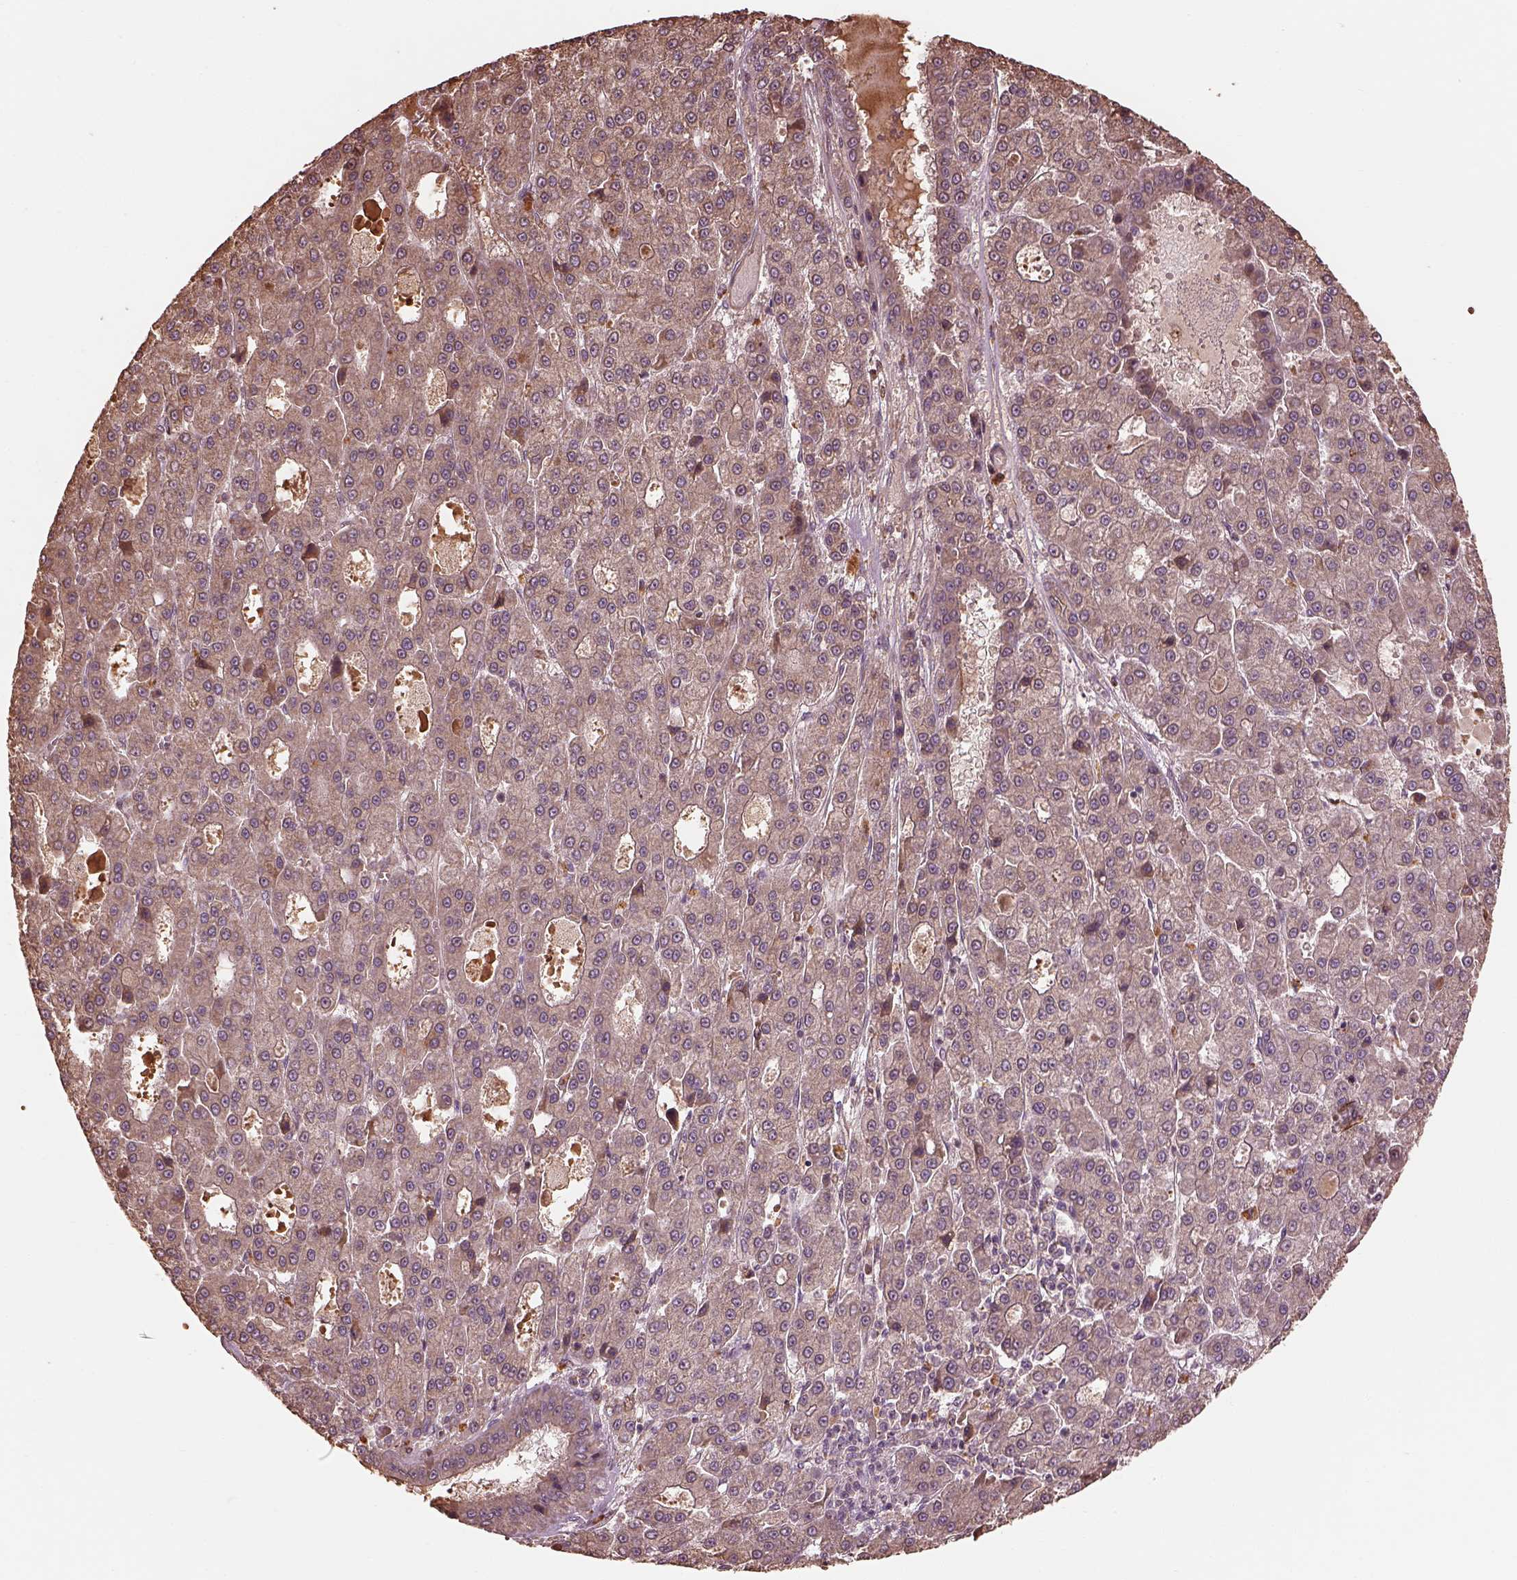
{"staining": {"intensity": "weak", "quantity": ">75%", "location": "cytoplasmic/membranous"}, "tissue": "liver cancer", "cell_type": "Tumor cells", "image_type": "cancer", "snomed": [{"axis": "morphology", "description": "Carcinoma, Hepatocellular, NOS"}, {"axis": "topography", "description": "Liver"}], "caption": "Approximately >75% of tumor cells in human liver cancer display weak cytoplasmic/membranous protein positivity as visualized by brown immunohistochemical staining.", "gene": "METTL4", "patient": {"sex": "male", "age": 70}}